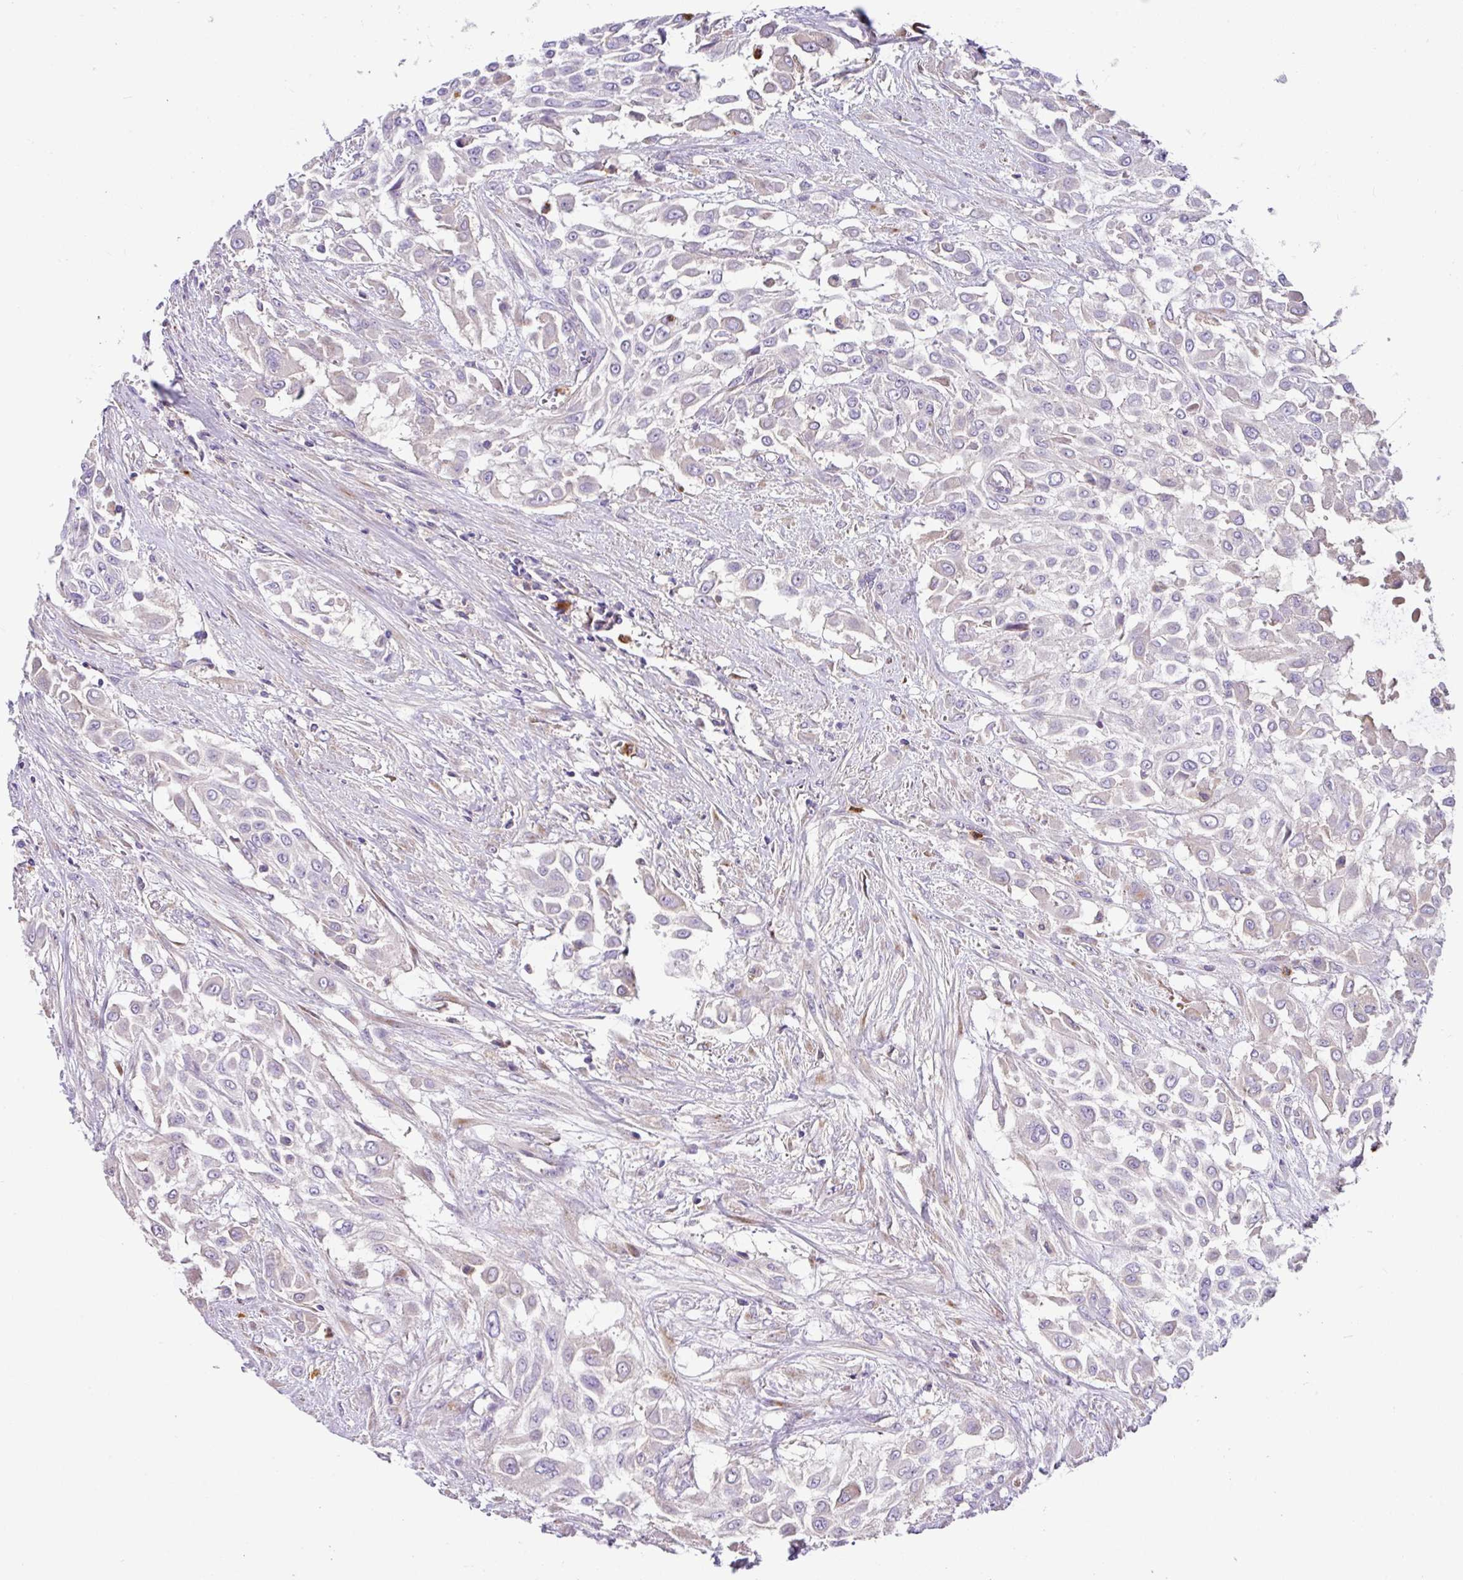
{"staining": {"intensity": "negative", "quantity": "none", "location": "none"}, "tissue": "urothelial cancer", "cell_type": "Tumor cells", "image_type": "cancer", "snomed": [{"axis": "morphology", "description": "Urothelial carcinoma, High grade"}, {"axis": "topography", "description": "Urinary bladder"}], "caption": "Immunohistochemistry photomicrograph of neoplastic tissue: human high-grade urothelial carcinoma stained with DAB (3,3'-diaminobenzidine) exhibits no significant protein staining in tumor cells.", "gene": "CRISP3", "patient": {"sex": "male", "age": 57}}